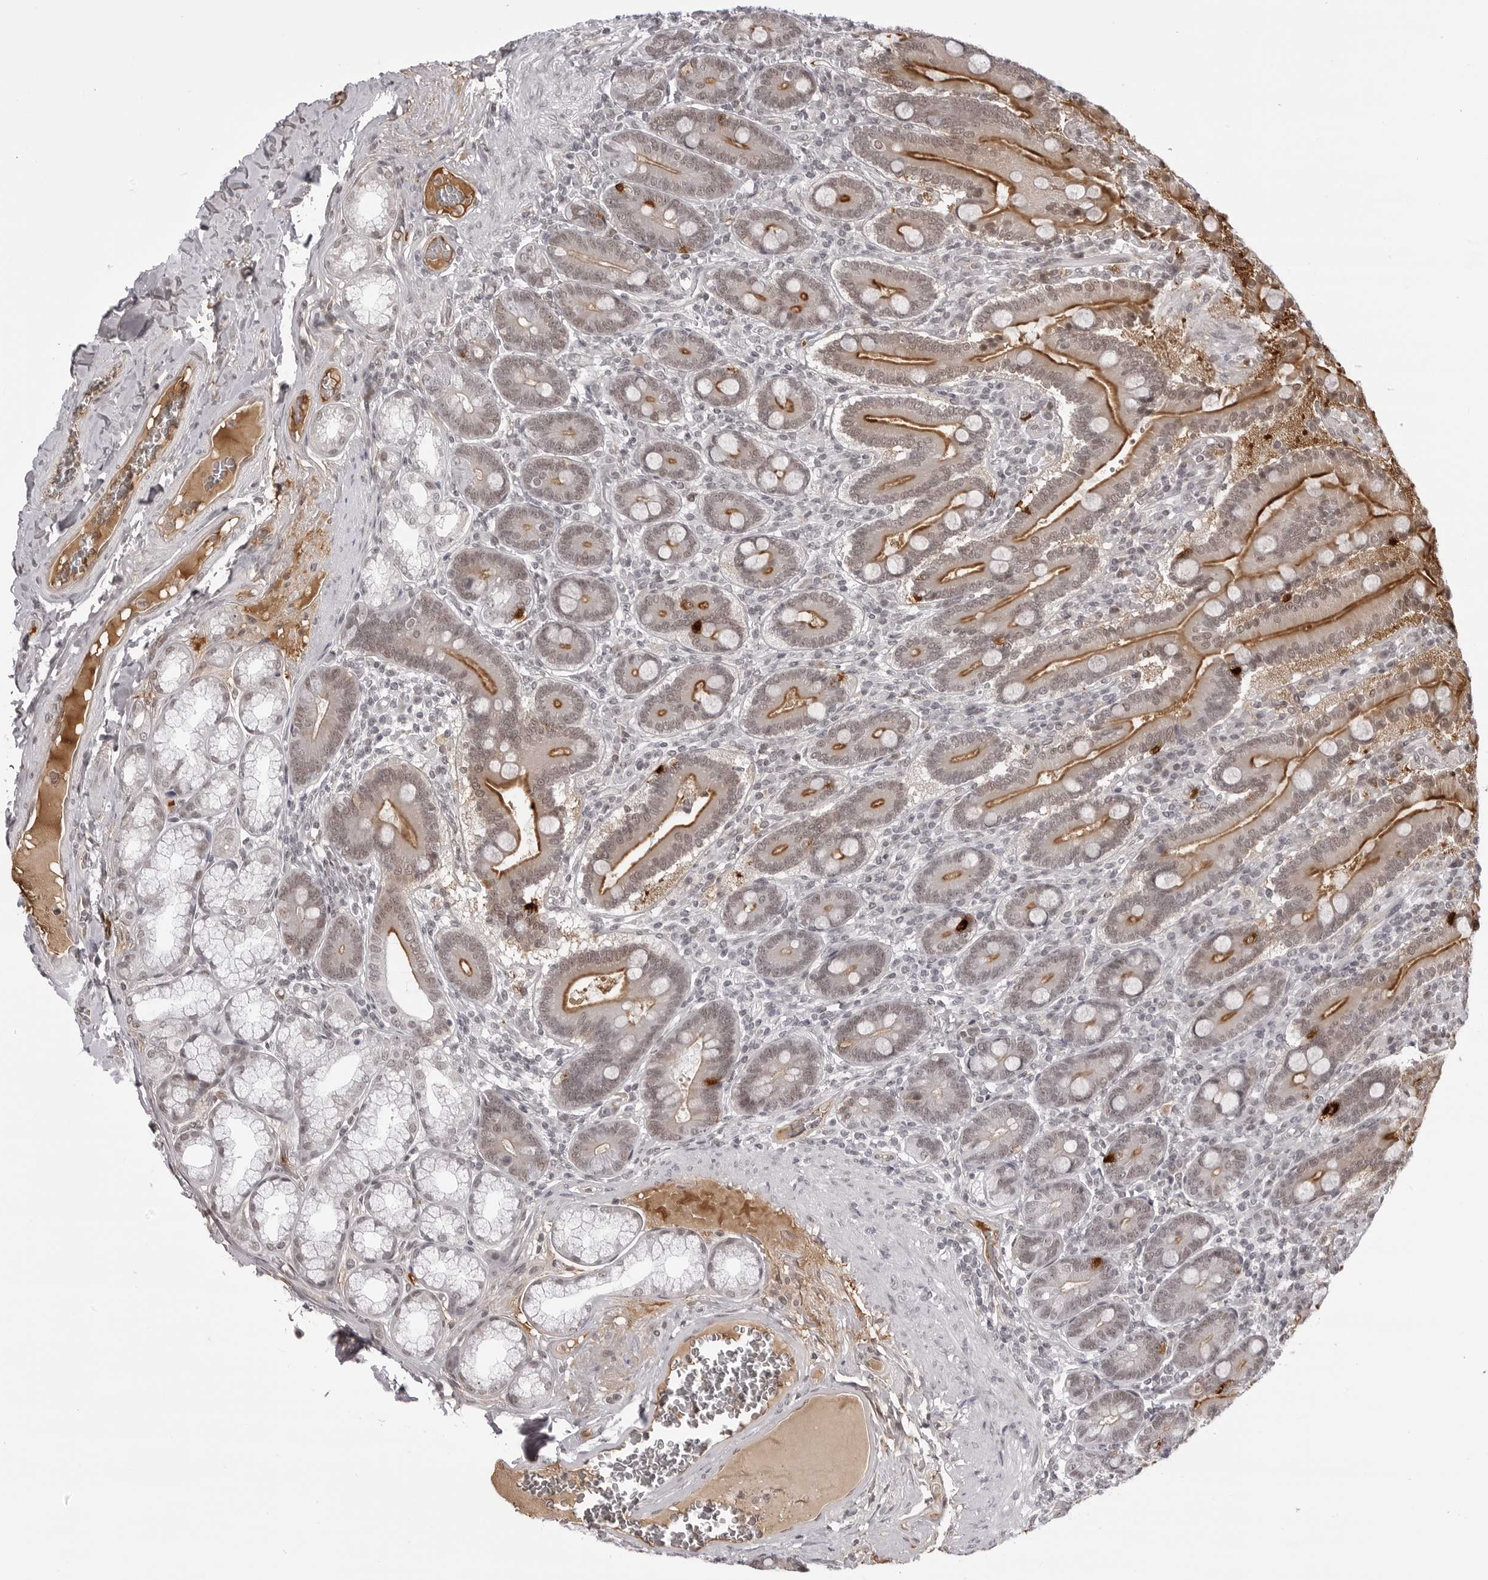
{"staining": {"intensity": "moderate", "quantity": "25%-75%", "location": "cytoplasmic/membranous,nuclear"}, "tissue": "duodenum", "cell_type": "Glandular cells", "image_type": "normal", "snomed": [{"axis": "morphology", "description": "Normal tissue, NOS"}, {"axis": "topography", "description": "Duodenum"}], "caption": "Moderate cytoplasmic/membranous,nuclear expression is seen in approximately 25%-75% of glandular cells in unremarkable duodenum. The staining is performed using DAB (3,3'-diaminobenzidine) brown chromogen to label protein expression. The nuclei are counter-stained blue using hematoxylin.", "gene": "PHF3", "patient": {"sex": "female", "age": 62}}